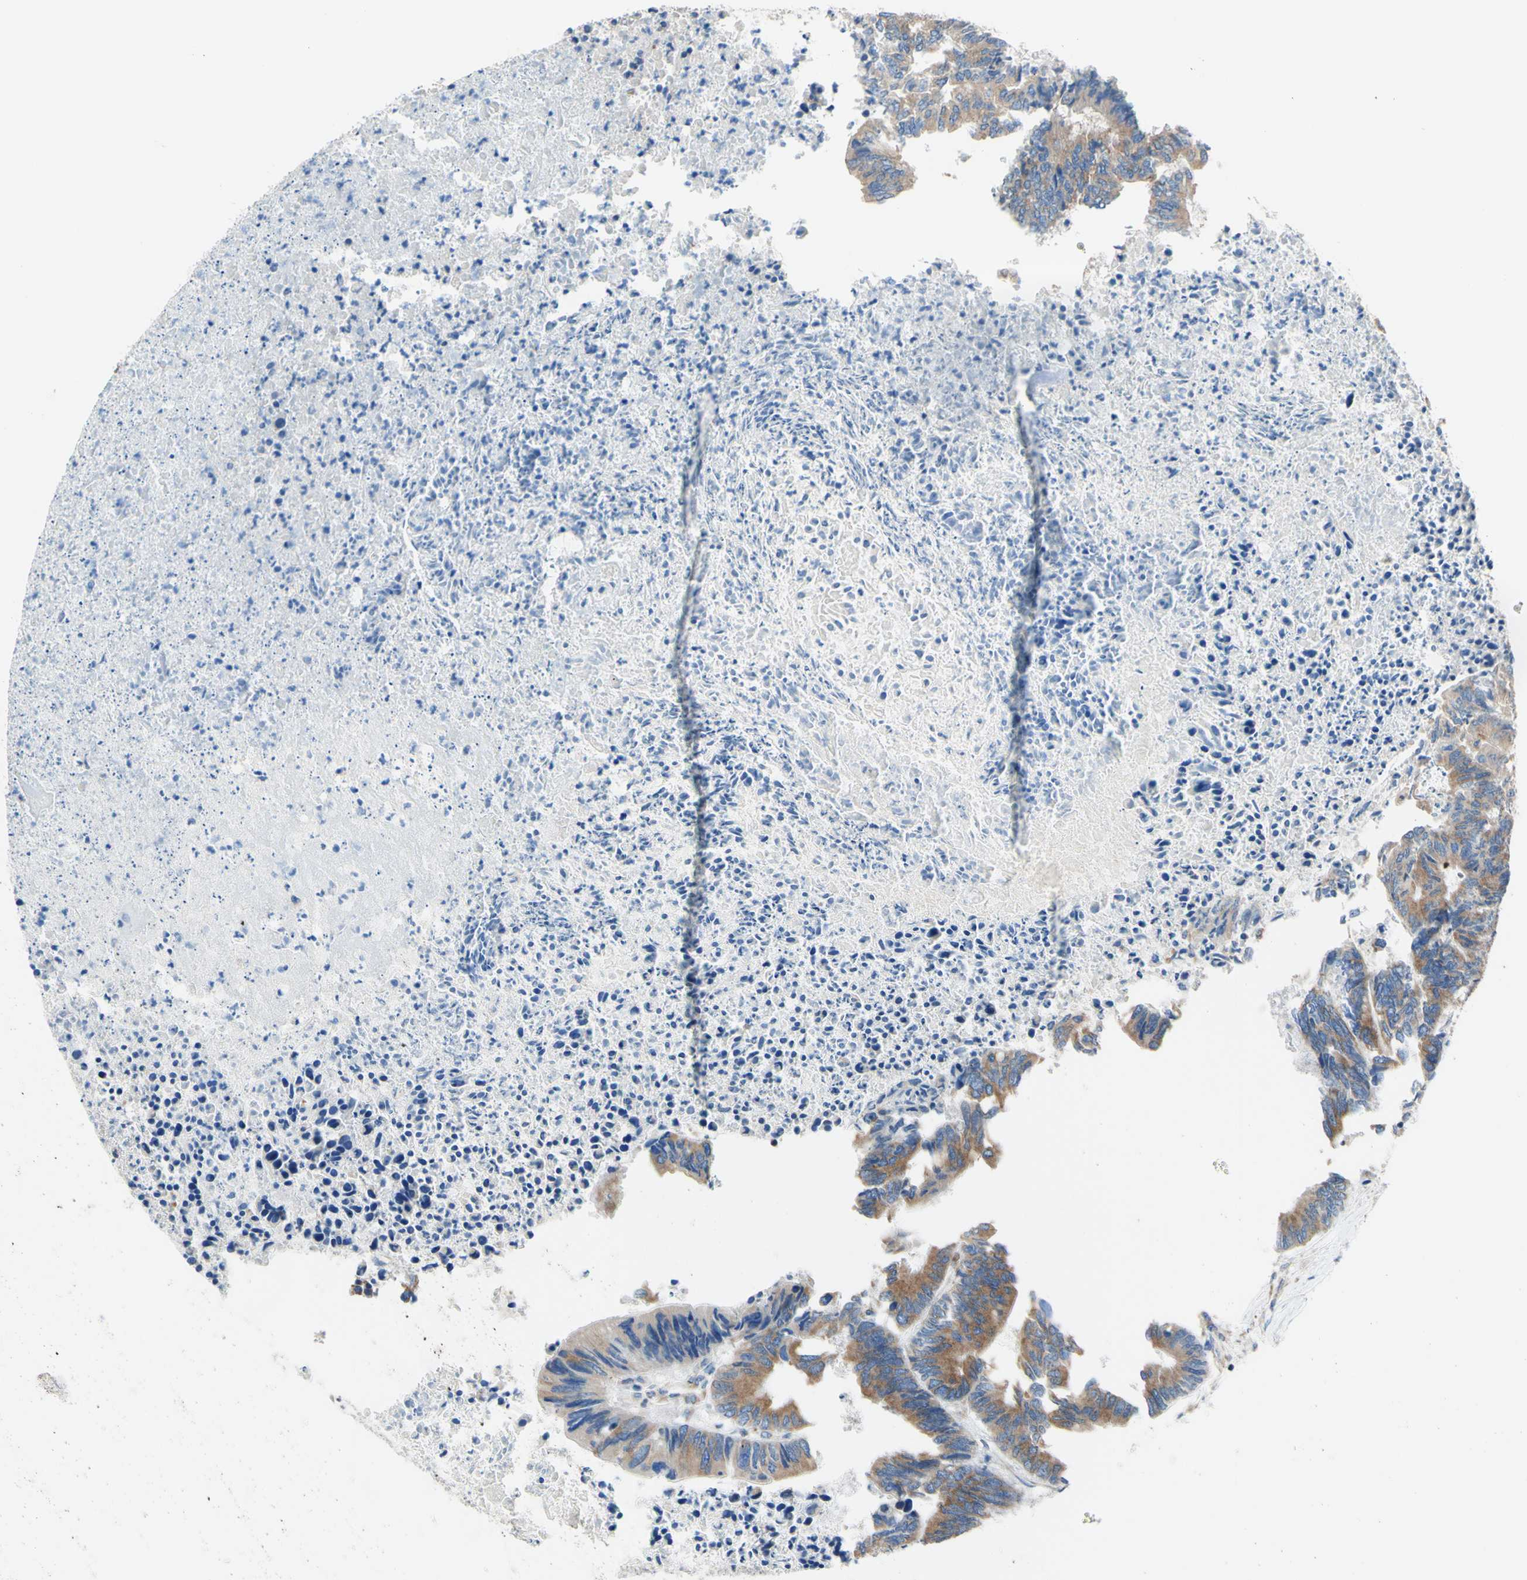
{"staining": {"intensity": "moderate", "quantity": ">75%", "location": "cytoplasmic/membranous"}, "tissue": "colorectal cancer", "cell_type": "Tumor cells", "image_type": "cancer", "snomed": [{"axis": "morphology", "description": "Adenocarcinoma, NOS"}, {"axis": "topography", "description": "Rectum"}], "caption": "Immunohistochemistry (IHC) (DAB) staining of human colorectal cancer (adenocarcinoma) shows moderate cytoplasmic/membranous protein positivity in approximately >75% of tumor cells.", "gene": "RETREG2", "patient": {"sex": "male", "age": 63}}